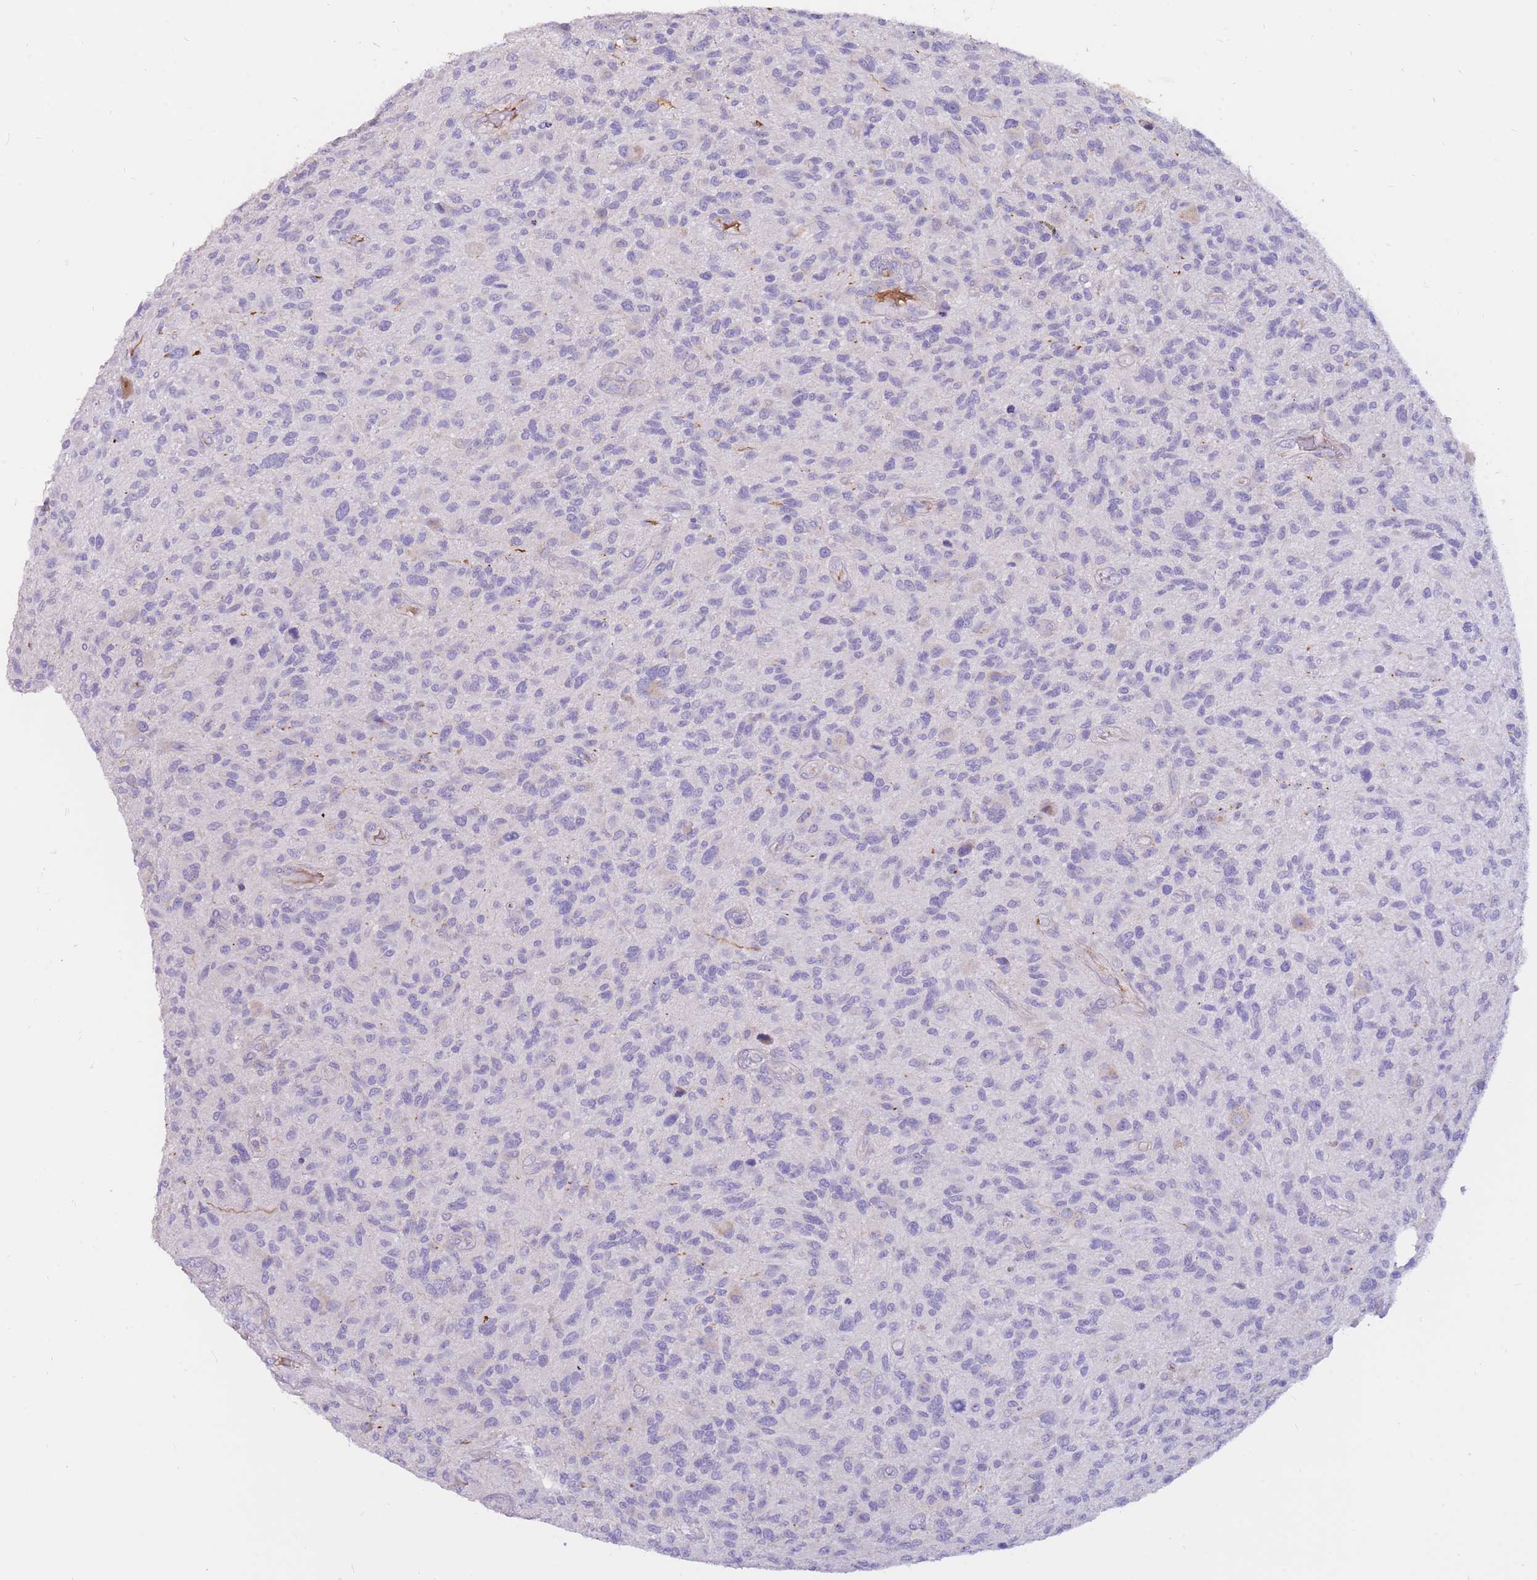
{"staining": {"intensity": "negative", "quantity": "none", "location": "none"}, "tissue": "glioma", "cell_type": "Tumor cells", "image_type": "cancer", "snomed": [{"axis": "morphology", "description": "Glioma, malignant, High grade"}, {"axis": "topography", "description": "Brain"}], "caption": "IHC of malignant glioma (high-grade) displays no expression in tumor cells.", "gene": "SULT1A1", "patient": {"sex": "male", "age": 47}}